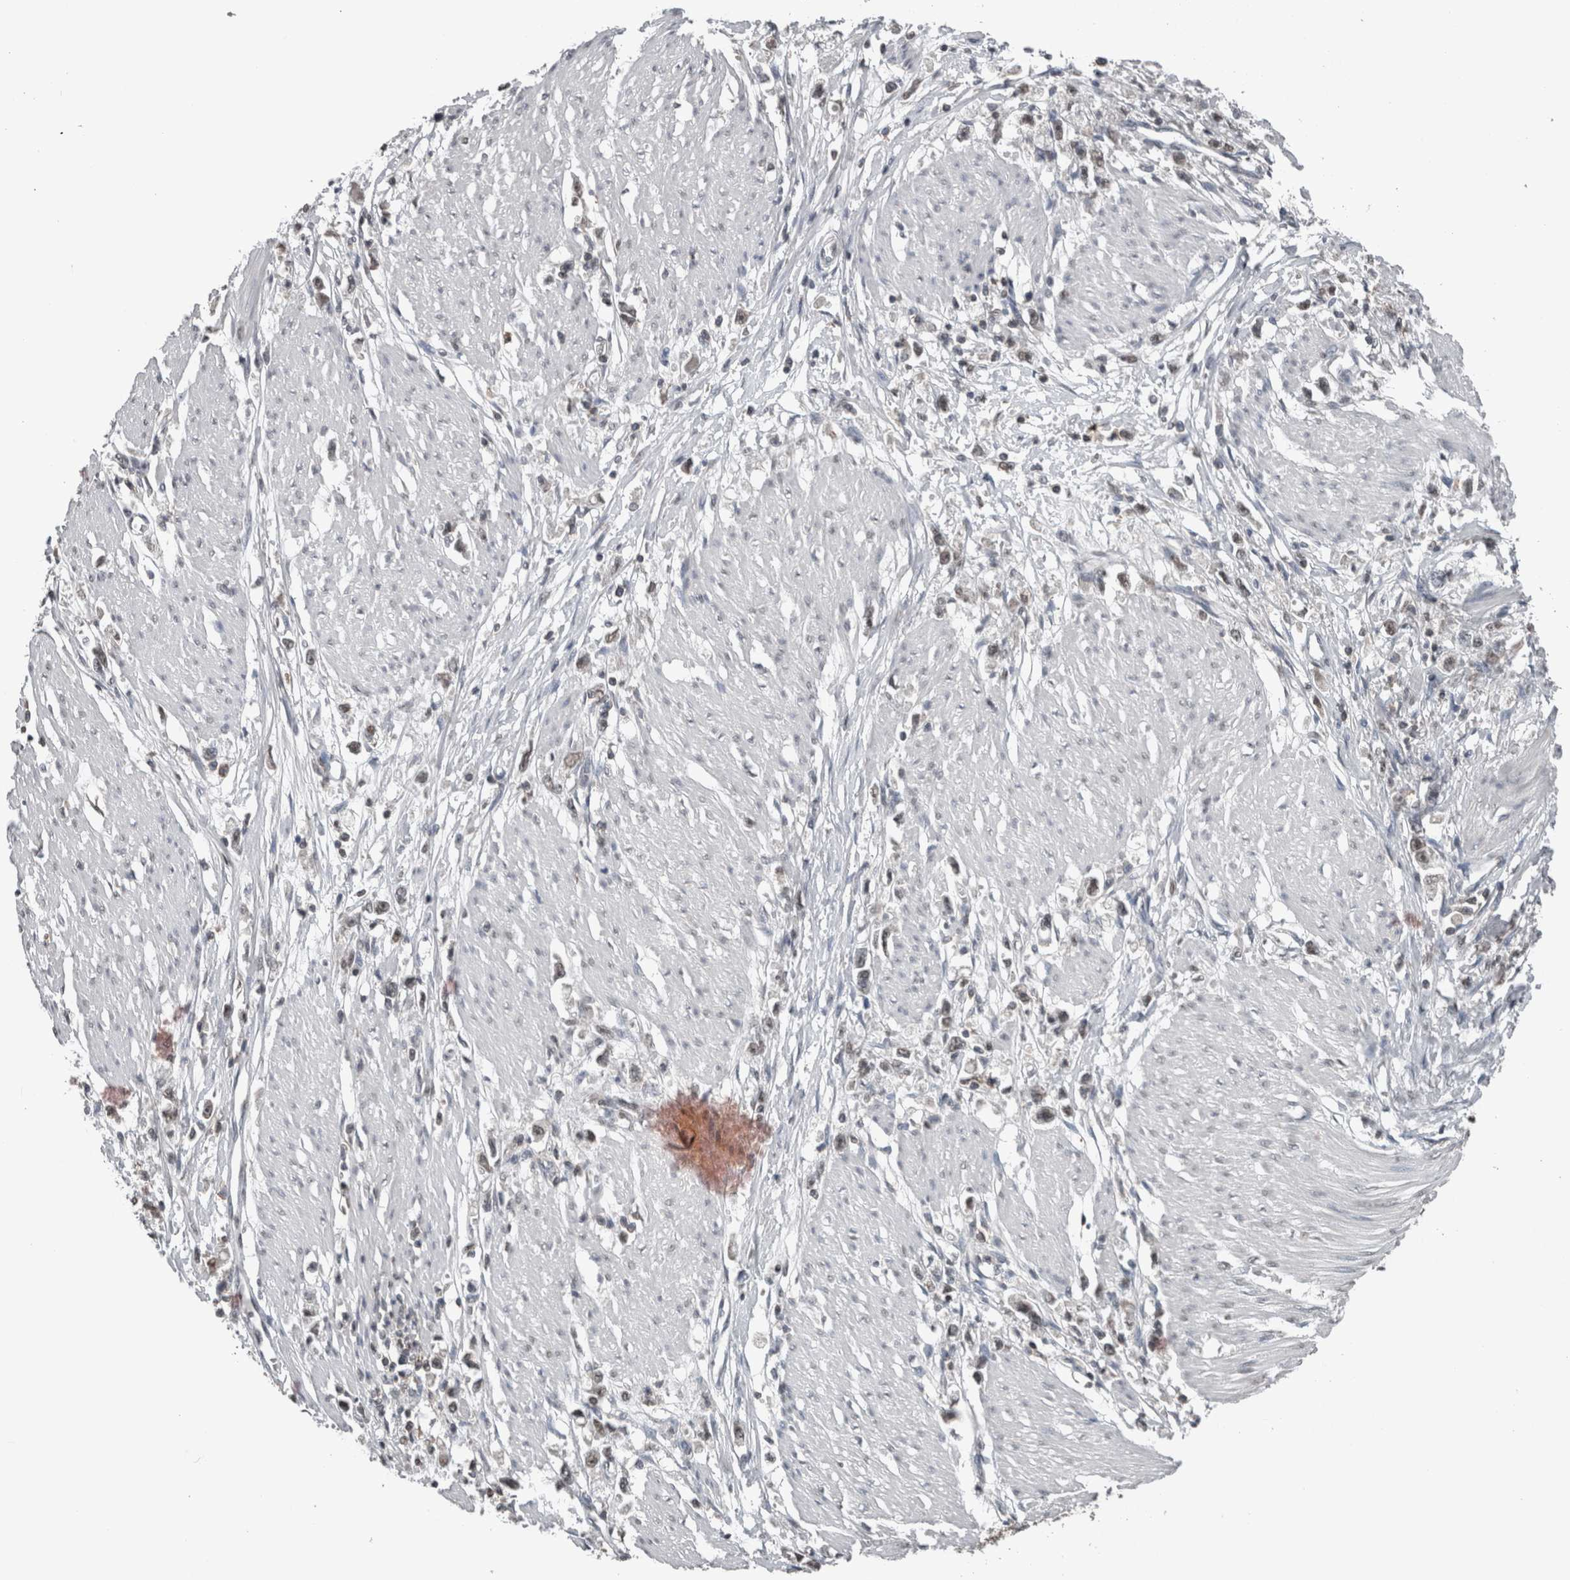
{"staining": {"intensity": "weak", "quantity": ">75%", "location": "nuclear"}, "tissue": "stomach cancer", "cell_type": "Tumor cells", "image_type": "cancer", "snomed": [{"axis": "morphology", "description": "Adenocarcinoma, NOS"}, {"axis": "topography", "description": "Stomach"}], "caption": "Immunohistochemistry staining of stomach cancer (adenocarcinoma), which exhibits low levels of weak nuclear positivity in approximately >75% of tumor cells indicating weak nuclear protein expression. The staining was performed using DAB (brown) for protein detection and nuclei were counterstained in hematoxylin (blue).", "gene": "MAFF", "patient": {"sex": "female", "age": 59}}